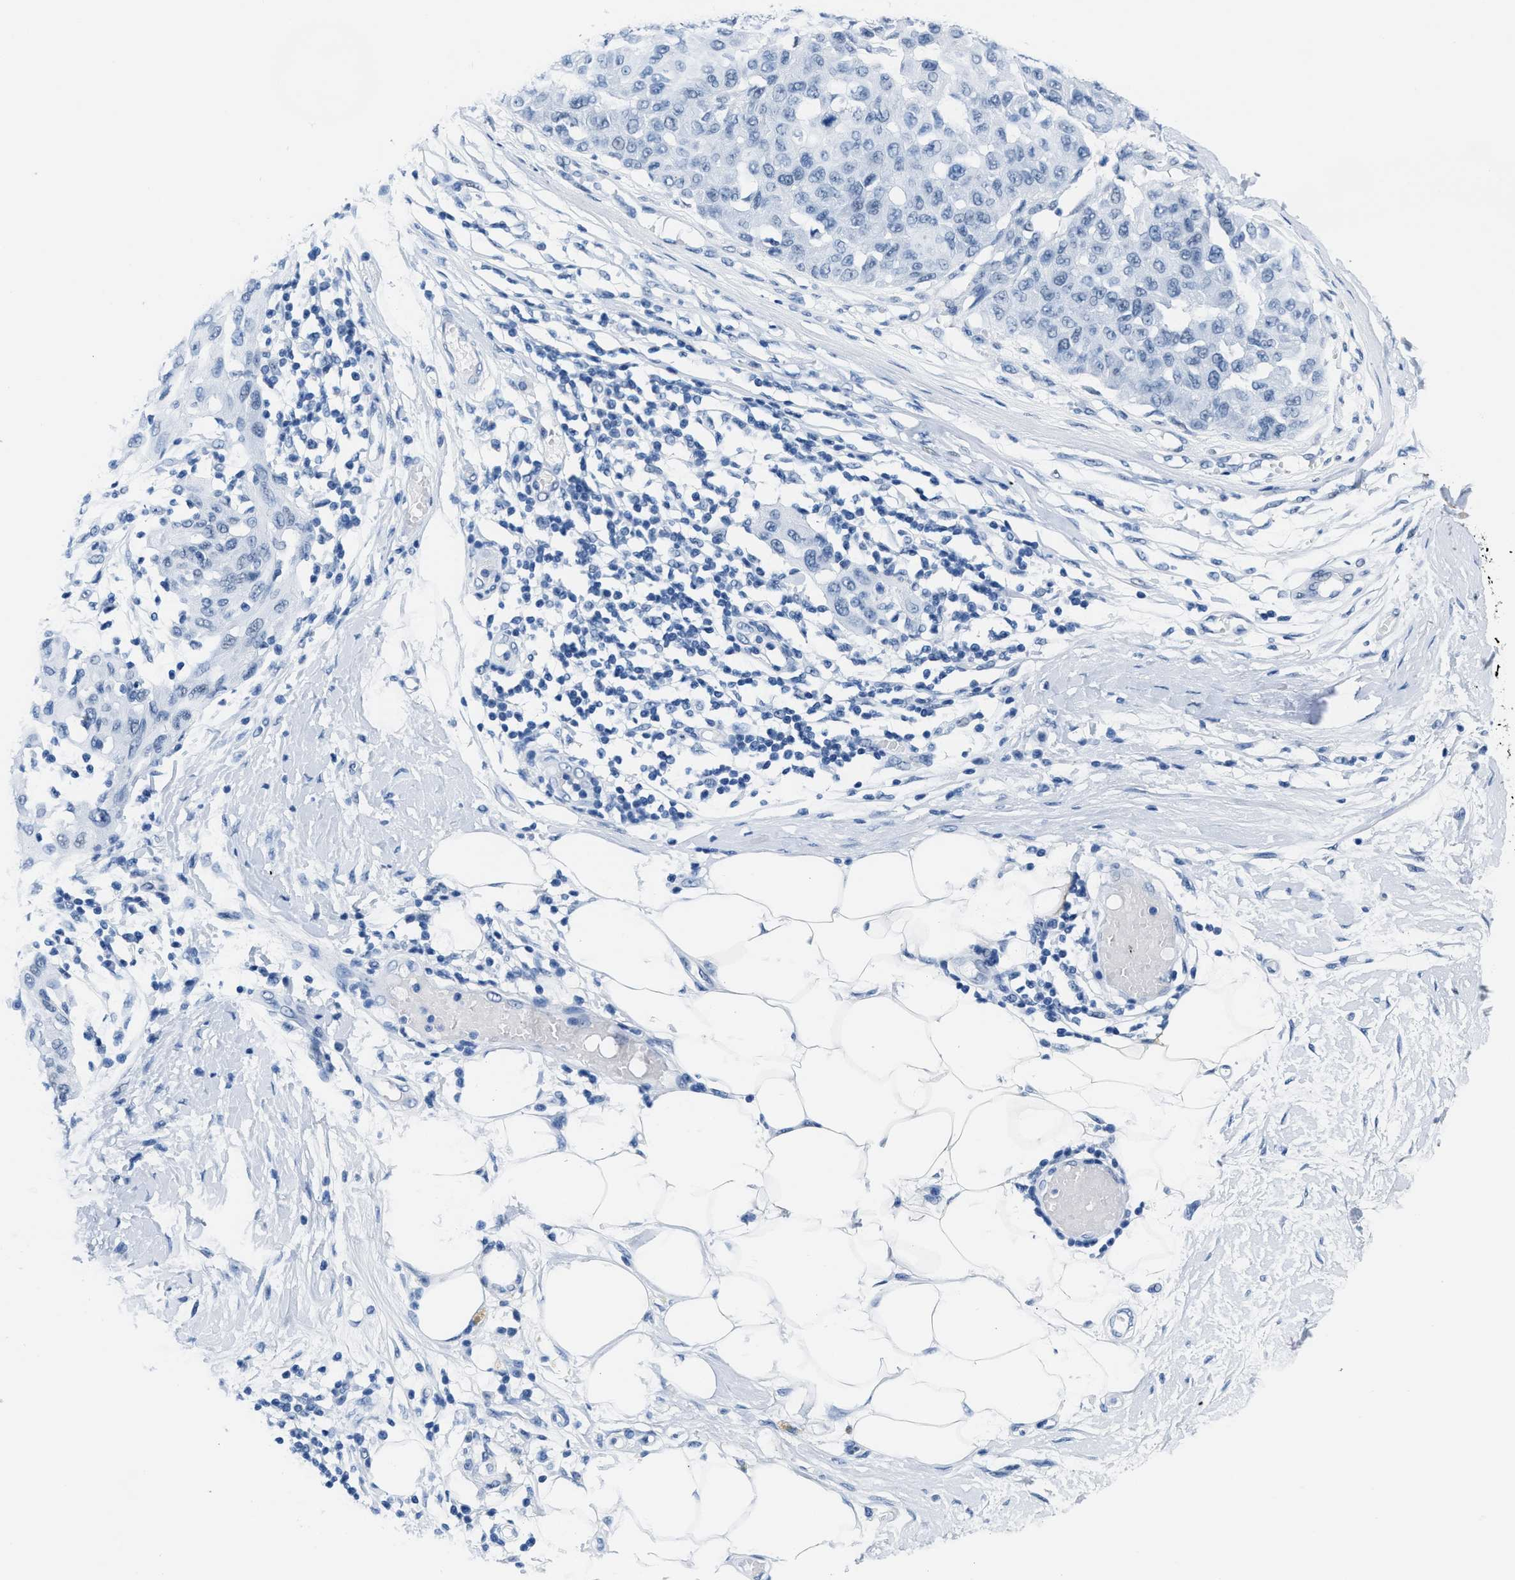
{"staining": {"intensity": "negative", "quantity": "none", "location": "none"}, "tissue": "melanoma", "cell_type": "Tumor cells", "image_type": "cancer", "snomed": [{"axis": "morphology", "description": "Normal tissue, NOS"}, {"axis": "morphology", "description": "Malignant melanoma, NOS"}, {"axis": "topography", "description": "Skin"}], "caption": "A high-resolution histopathology image shows immunohistochemistry staining of malignant melanoma, which demonstrates no significant staining in tumor cells.", "gene": "CTBP1", "patient": {"sex": "male", "age": 62}}